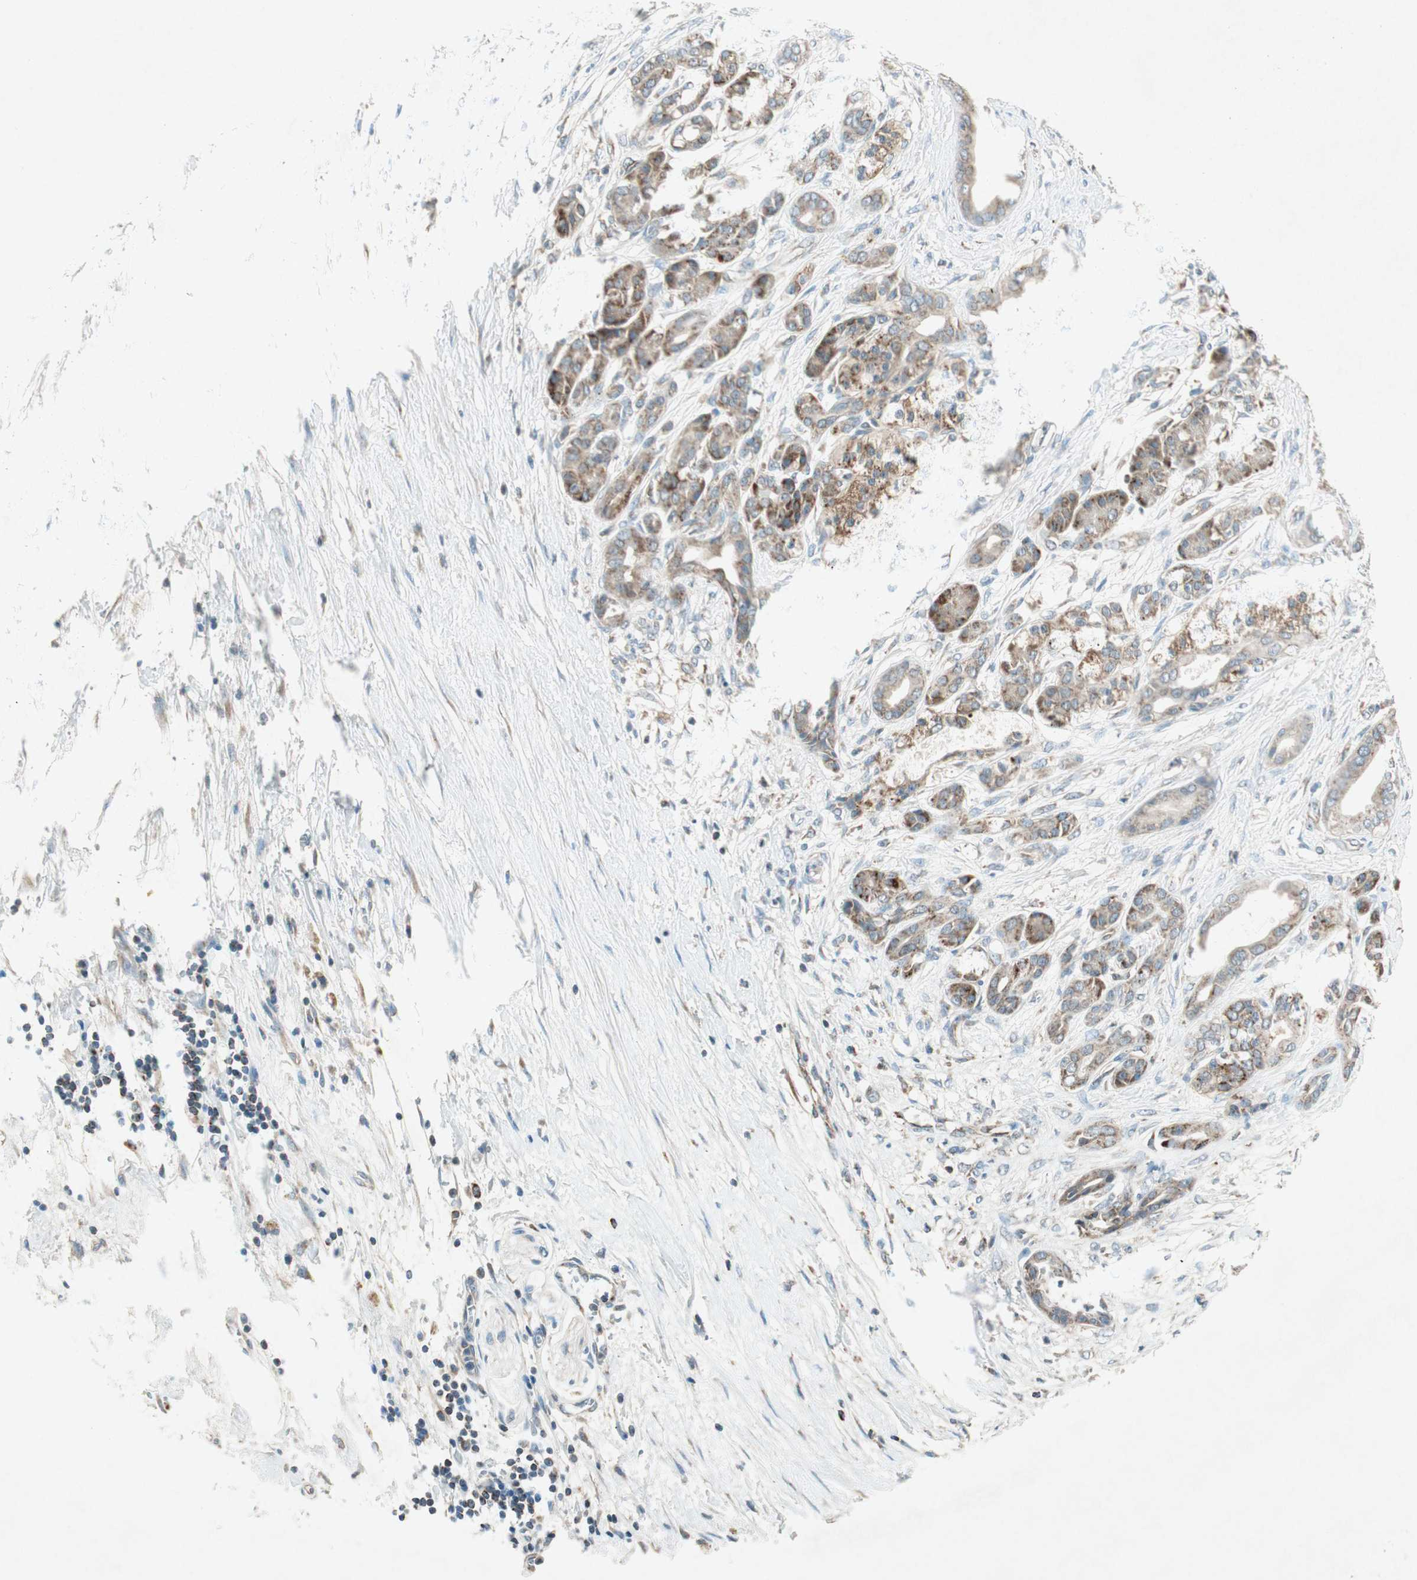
{"staining": {"intensity": "moderate", "quantity": ">75%", "location": "cytoplasmic/membranous"}, "tissue": "pancreatic cancer", "cell_type": "Tumor cells", "image_type": "cancer", "snomed": [{"axis": "morphology", "description": "Adenocarcinoma, NOS"}, {"axis": "topography", "description": "Pancreas"}], "caption": "Pancreatic cancer stained for a protein demonstrates moderate cytoplasmic/membranous positivity in tumor cells.", "gene": "CHADL", "patient": {"sex": "male", "age": 59}}